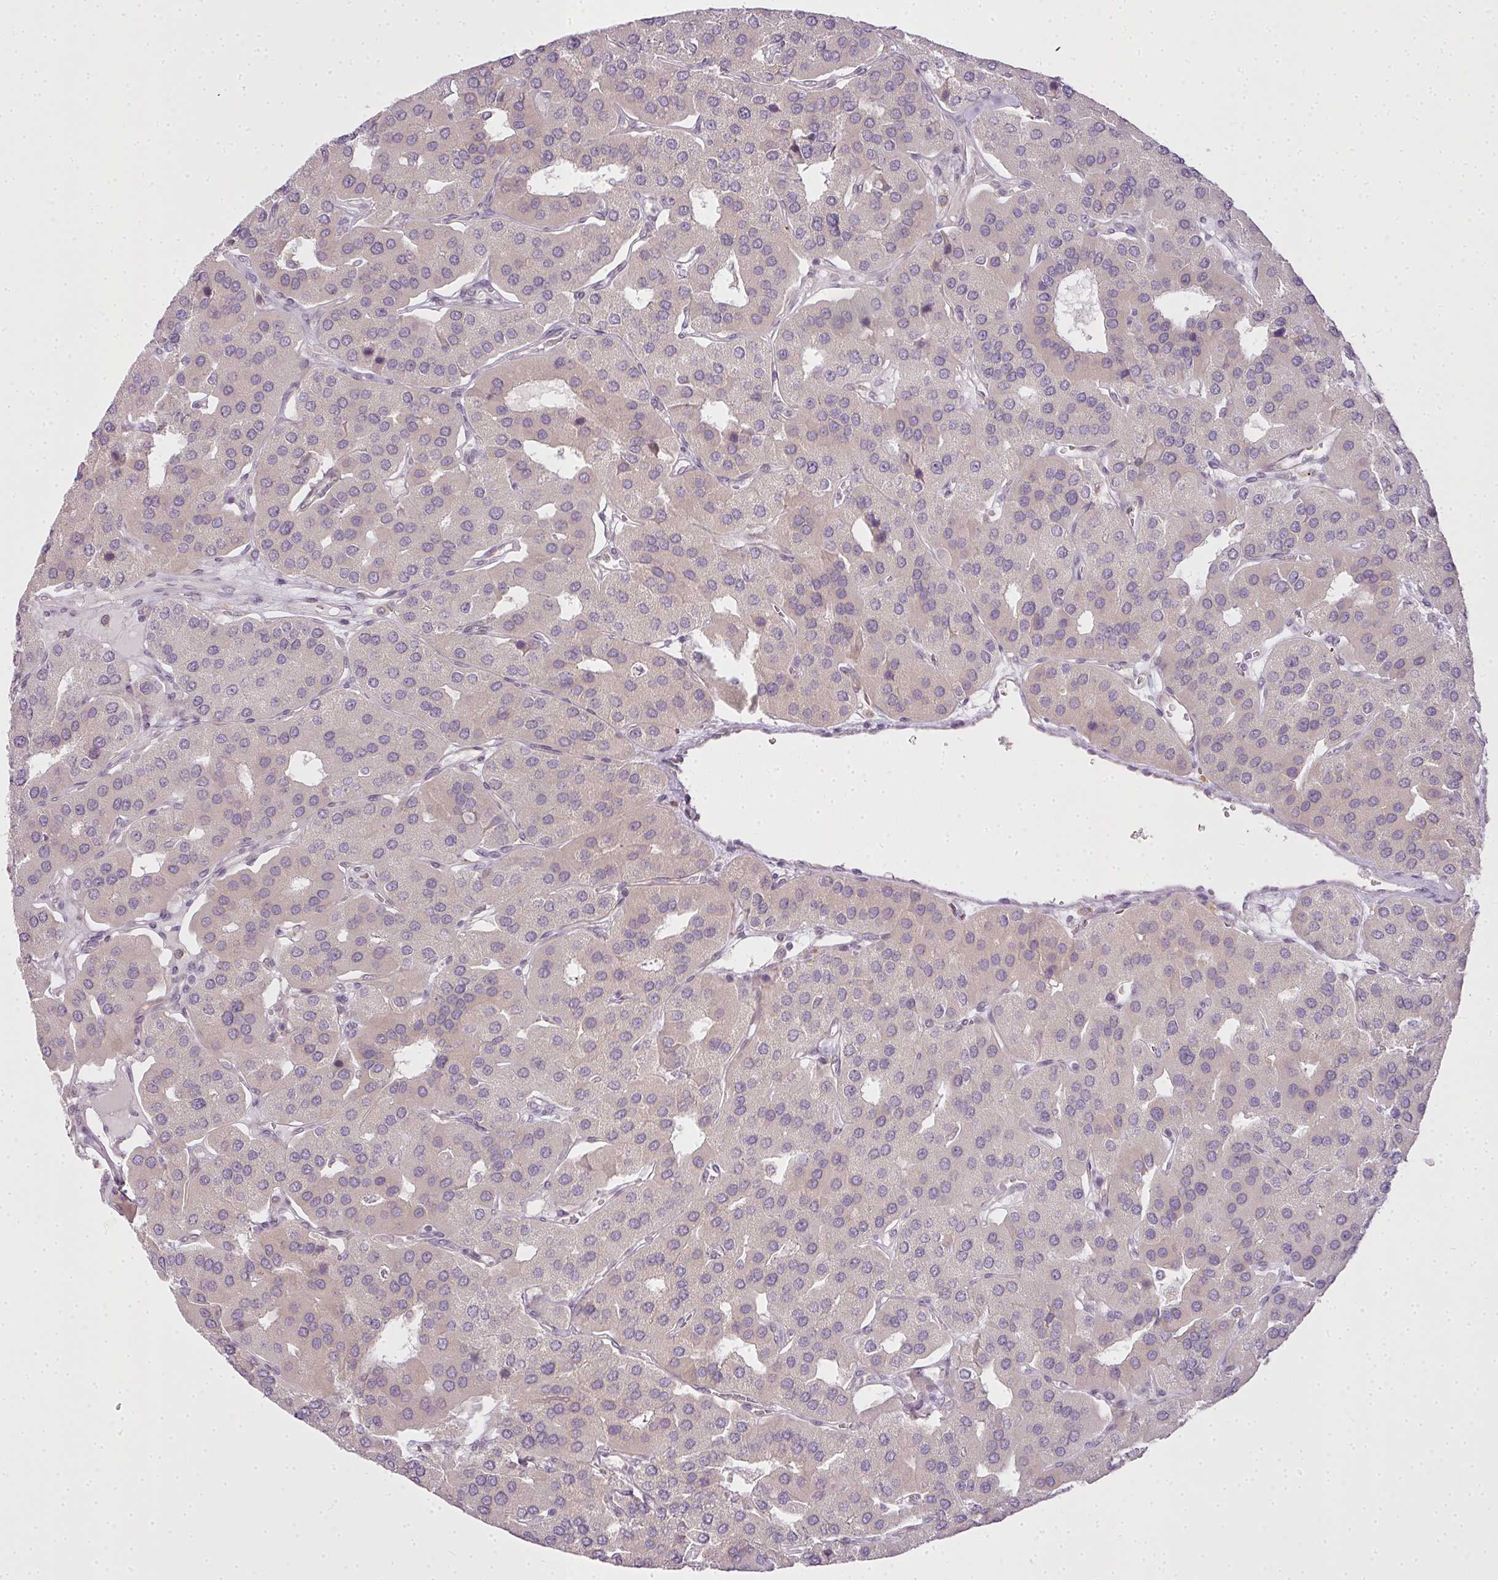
{"staining": {"intensity": "negative", "quantity": "none", "location": "none"}, "tissue": "parathyroid gland", "cell_type": "Glandular cells", "image_type": "normal", "snomed": [{"axis": "morphology", "description": "Normal tissue, NOS"}, {"axis": "morphology", "description": "Adenoma, NOS"}, {"axis": "topography", "description": "Parathyroid gland"}], "caption": "Glandular cells show no significant protein expression in benign parathyroid gland. (Stains: DAB immunohistochemistry (IHC) with hematoxylin counter stain, Microscopy: brightfield microscopy at high magnification).", "gene": "MED19", "patient": {"sex": "female", "age": 86}}